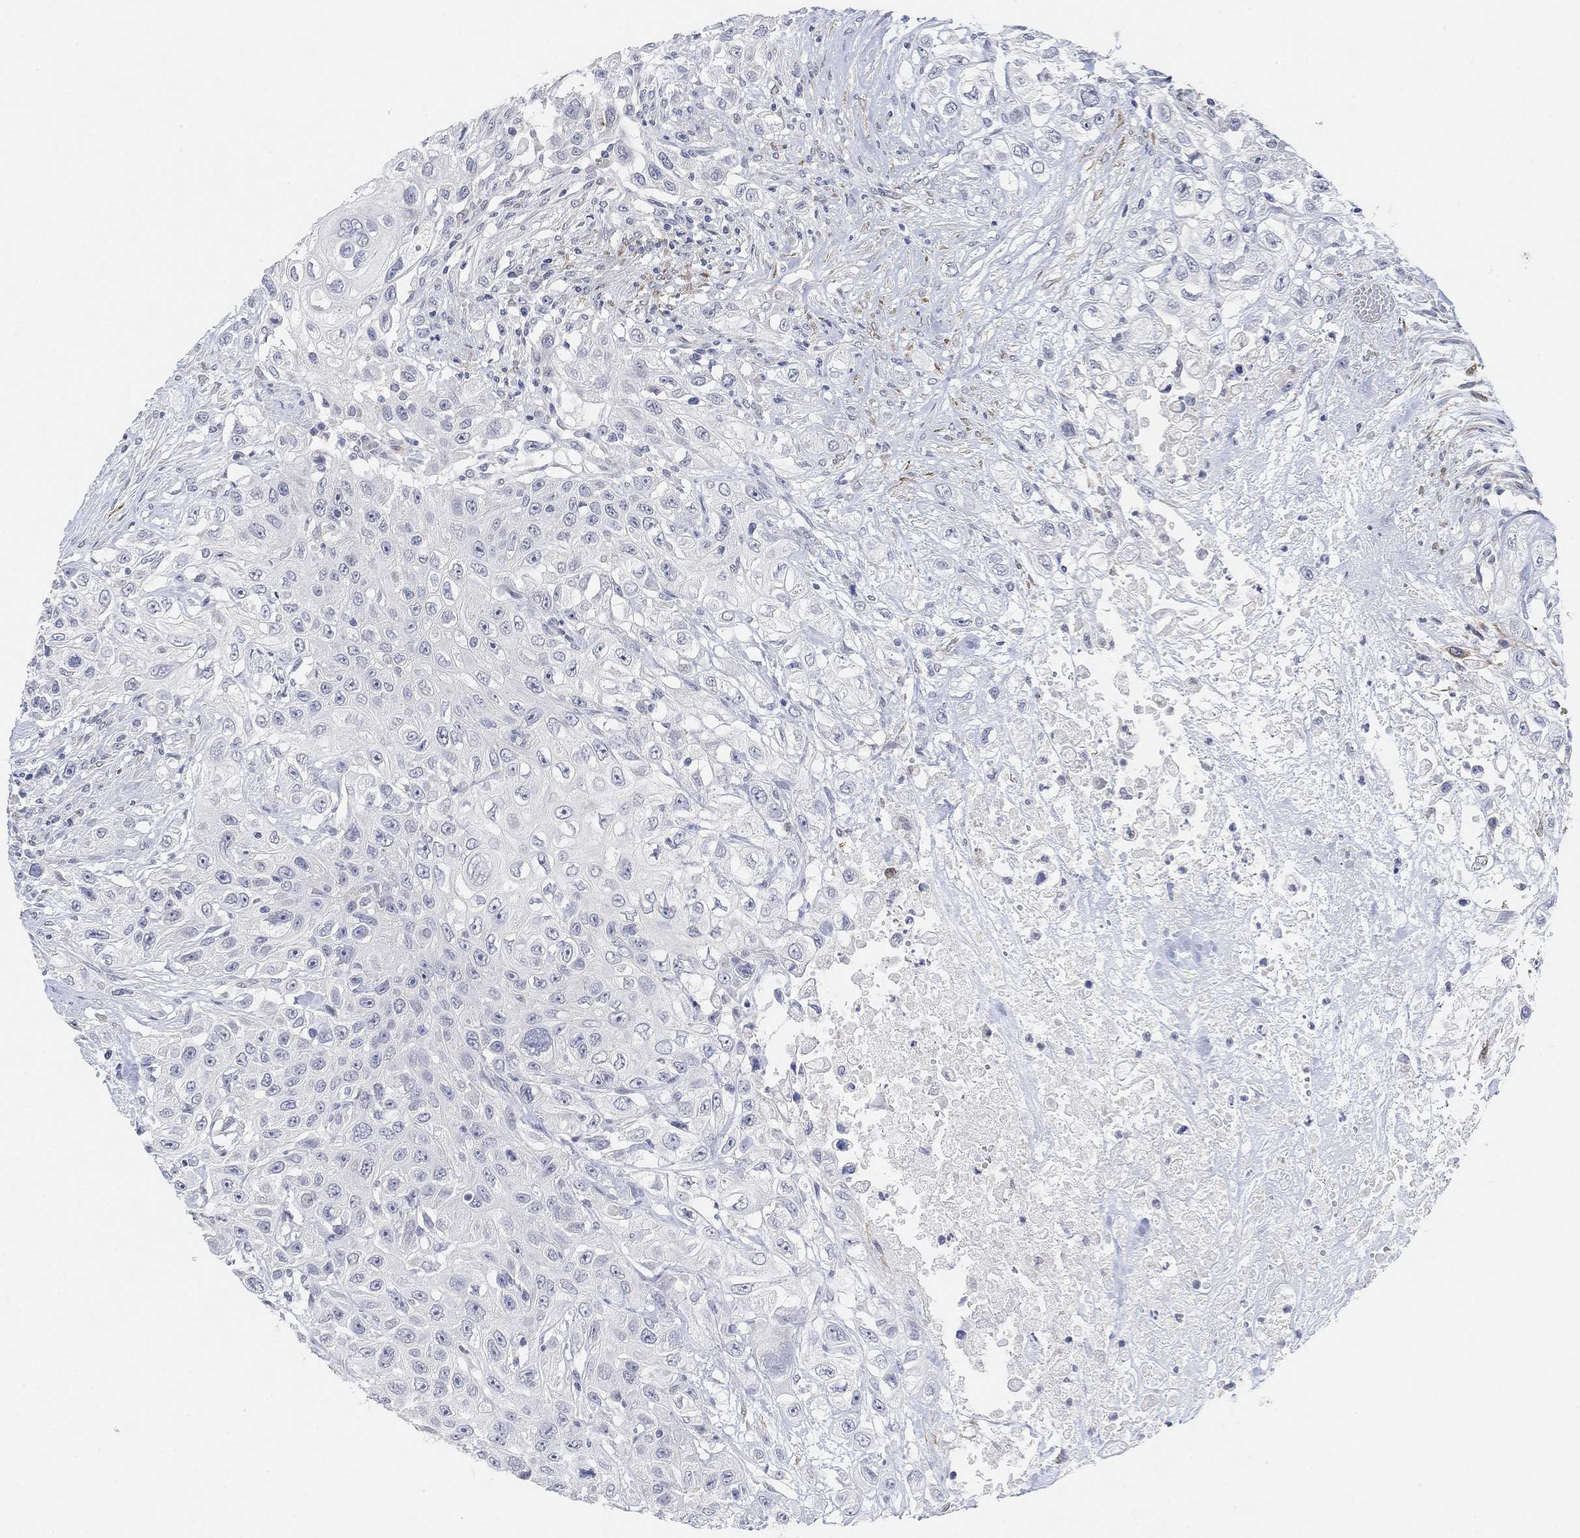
{"staining": {"intensity": "negative", "quantity": "none", "location": "none"}, "tissue": "urothelial cancer", "cell_type": "Tumor cells", "image_type": "cancer", "snomed": [{"axis": "morphology", "description": "Urothelial carcinoma, High grade"}, {"axis": "topography", "description": "Urinary bladder"}], "caption": "Human urothelial cancer stained for a protein using immunohistochemistry (IHC) demonstrates no expression in tumor cells.", "gene": "VAT1L", "patient": {"sex": "female", "age": 56}}